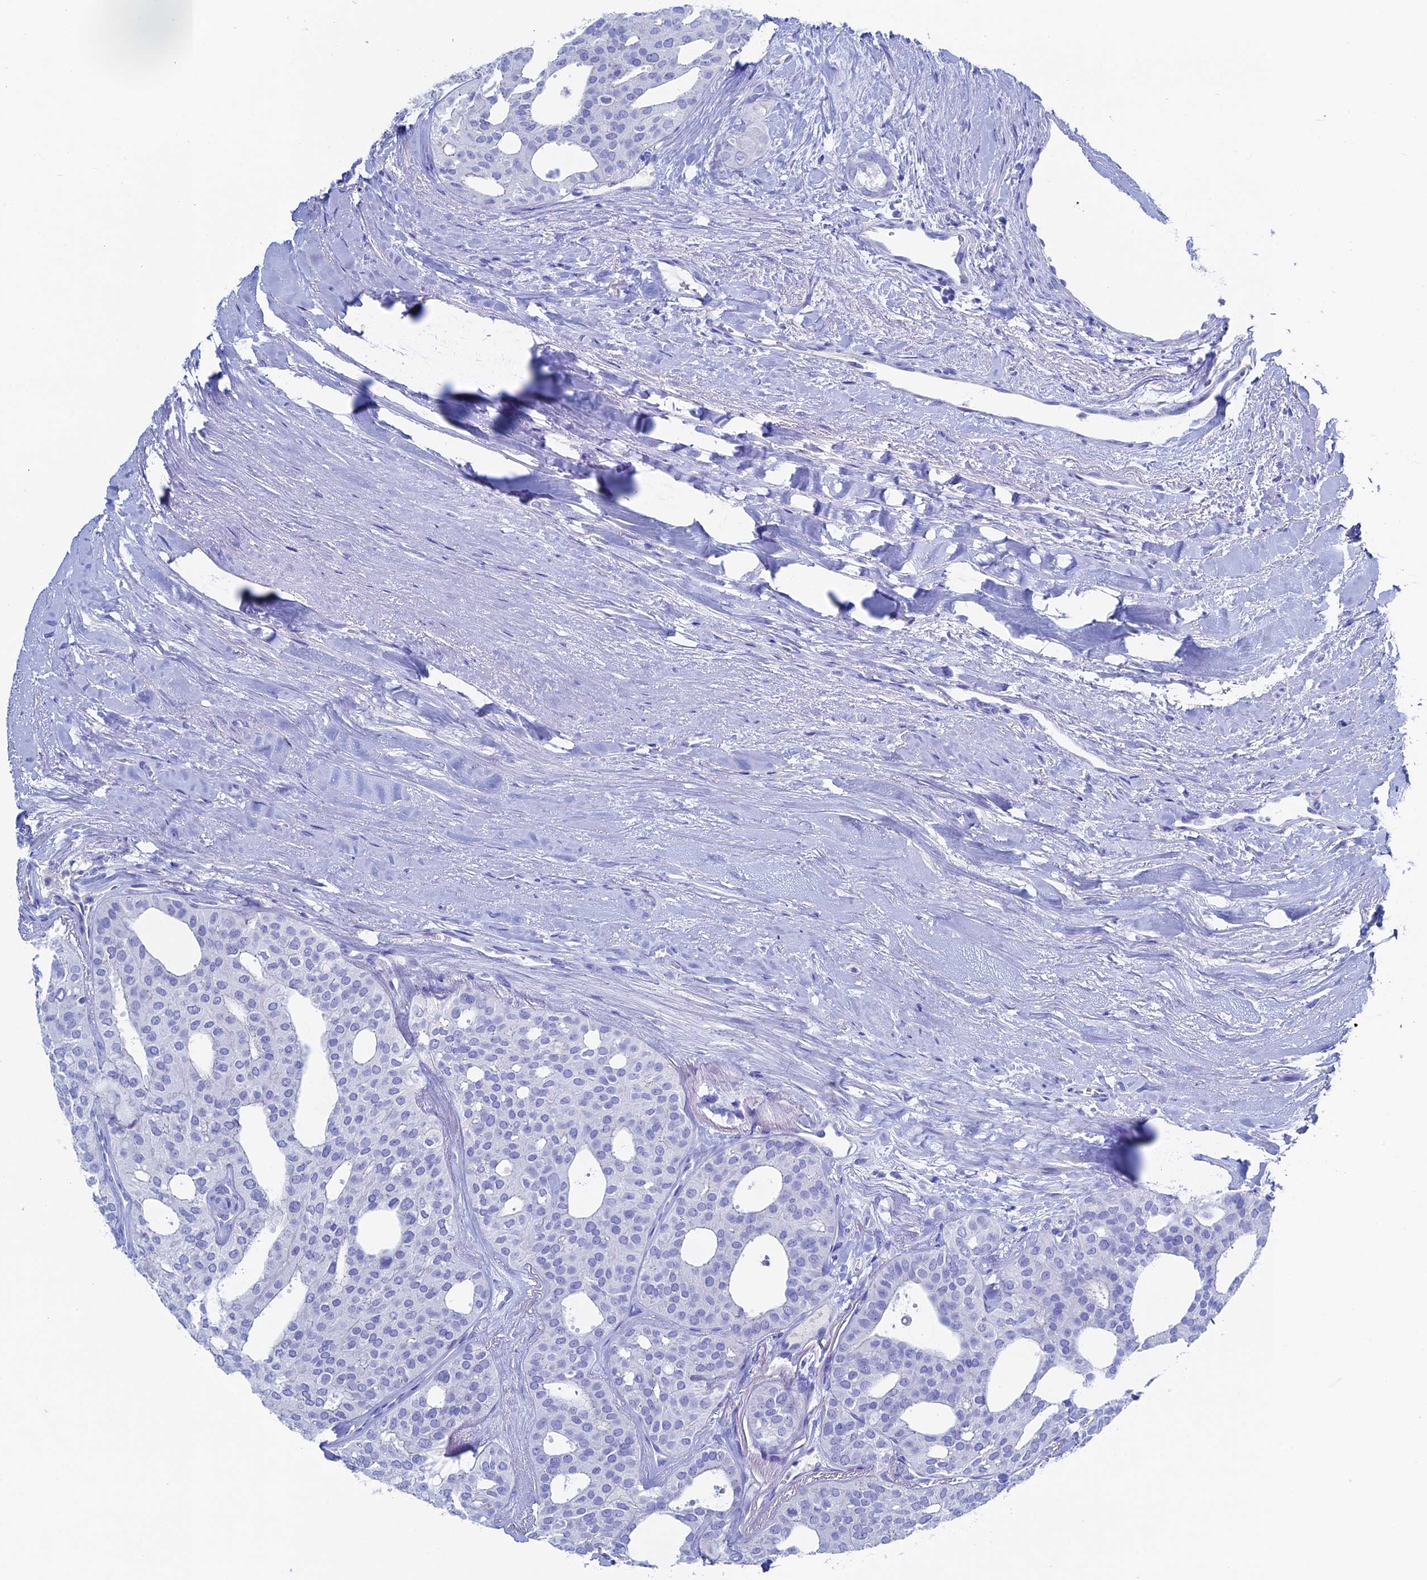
{"staining": {"intensity": "negative", "quantity": "none", "location": "none"}, "tissue": "thyroid cancer", "cell_type": "Tumor cells", "image_type": "cancer", "snomed": [{"axis": "morphology", "description": "Follicular adenoma carcinoma, NOS"}, {"axis": "topography", "description": "Thyroid gland"}], "caption": "Human thyroid cancer (follicular adenoma carcinoma) stained for a protein using immunohistochemistry (IHC) exhibits no positivity in tumor cells.", "gene": "UNC119", "patient": {"sex": "male", "age": 75}}